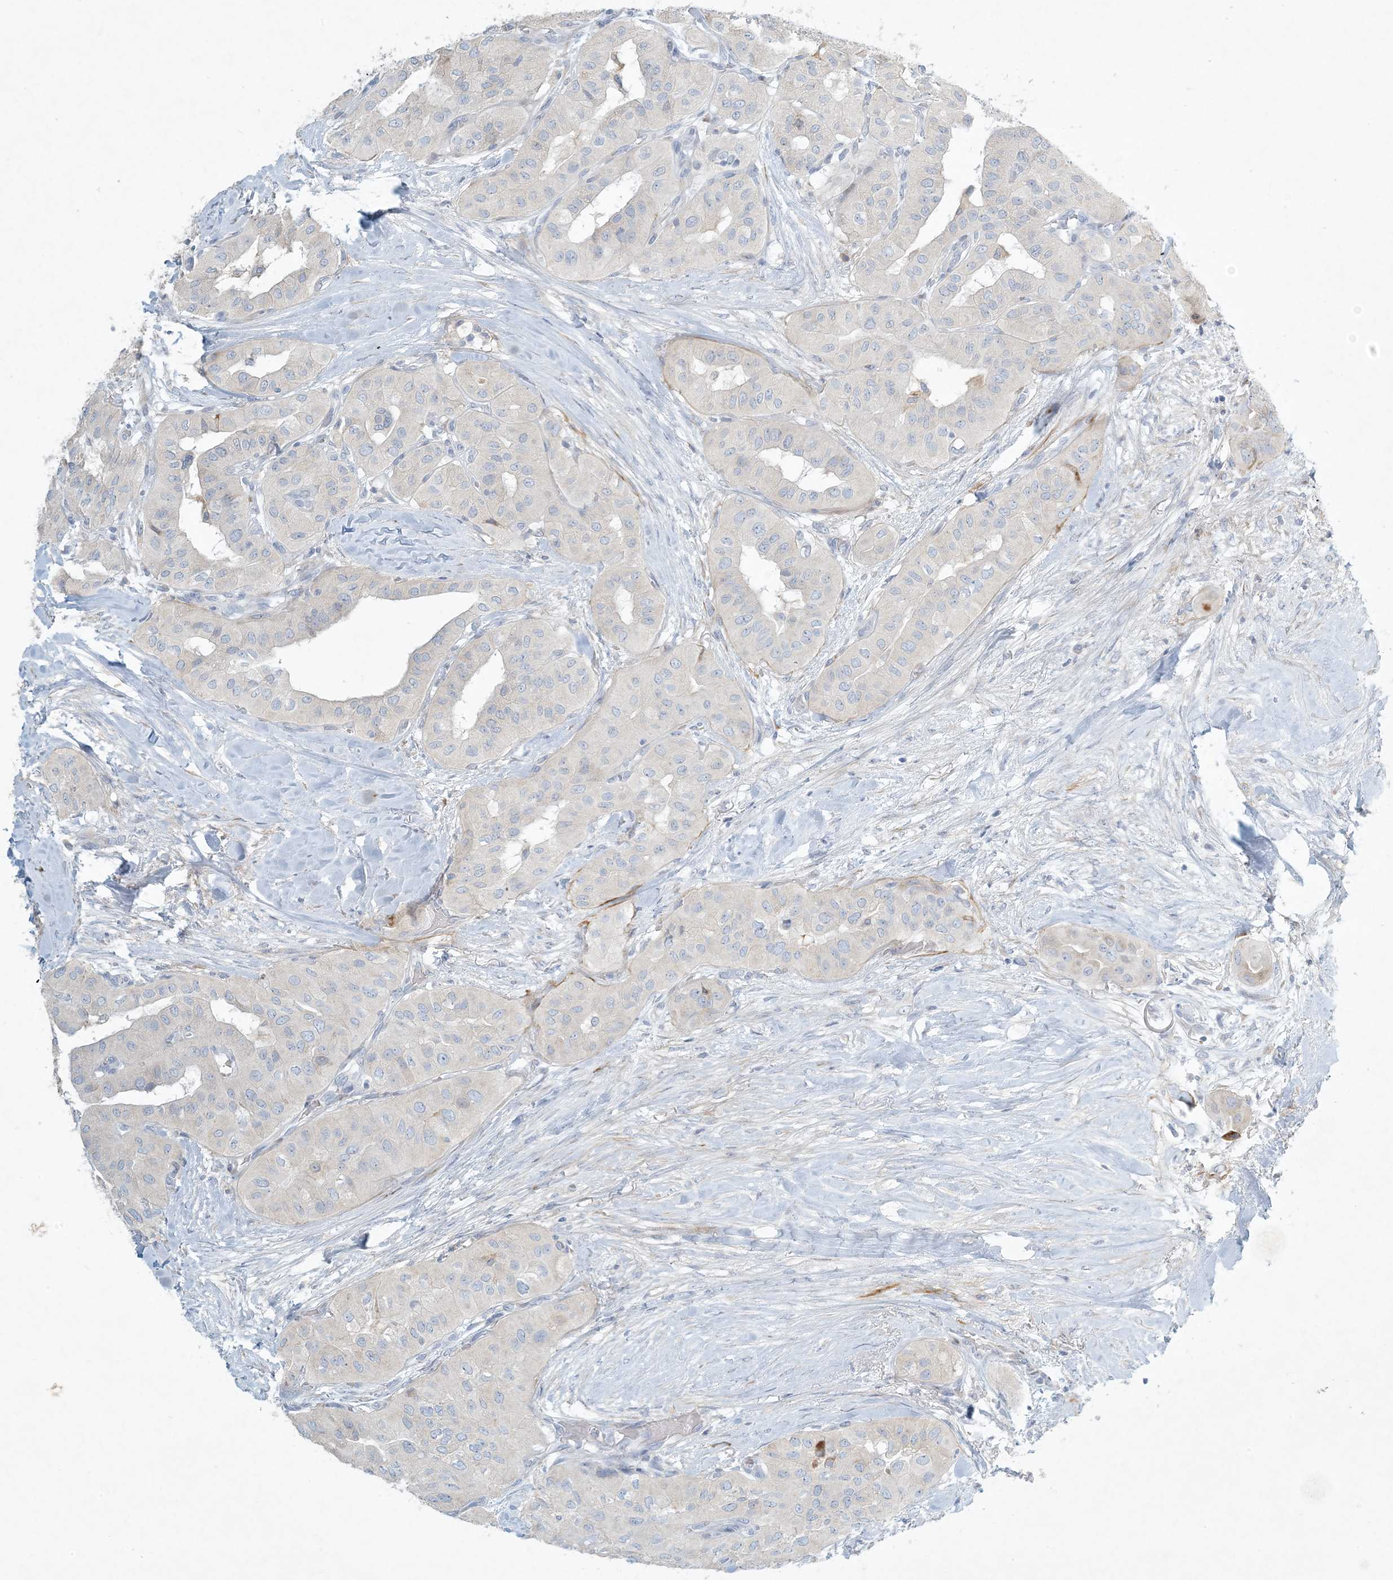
{"staining": {"intensity": "negative", "quantity": "none", "location": "none"}, "tissue": "thyroid cancer", "cell_type": "Tumor cells", "image_type": "cancer", "snomed": [{"axis": "morphology", "description": "Papillary adenocarcinoma, NOS"}, {"axis": "topography", "description": "Thyroid gland"}], "caption": "A micrograph of human thyroid cancer is negative for staining in tumor cells.", "gene": "ZNF385D", "patient": {"sex": "female", "age": 59}}